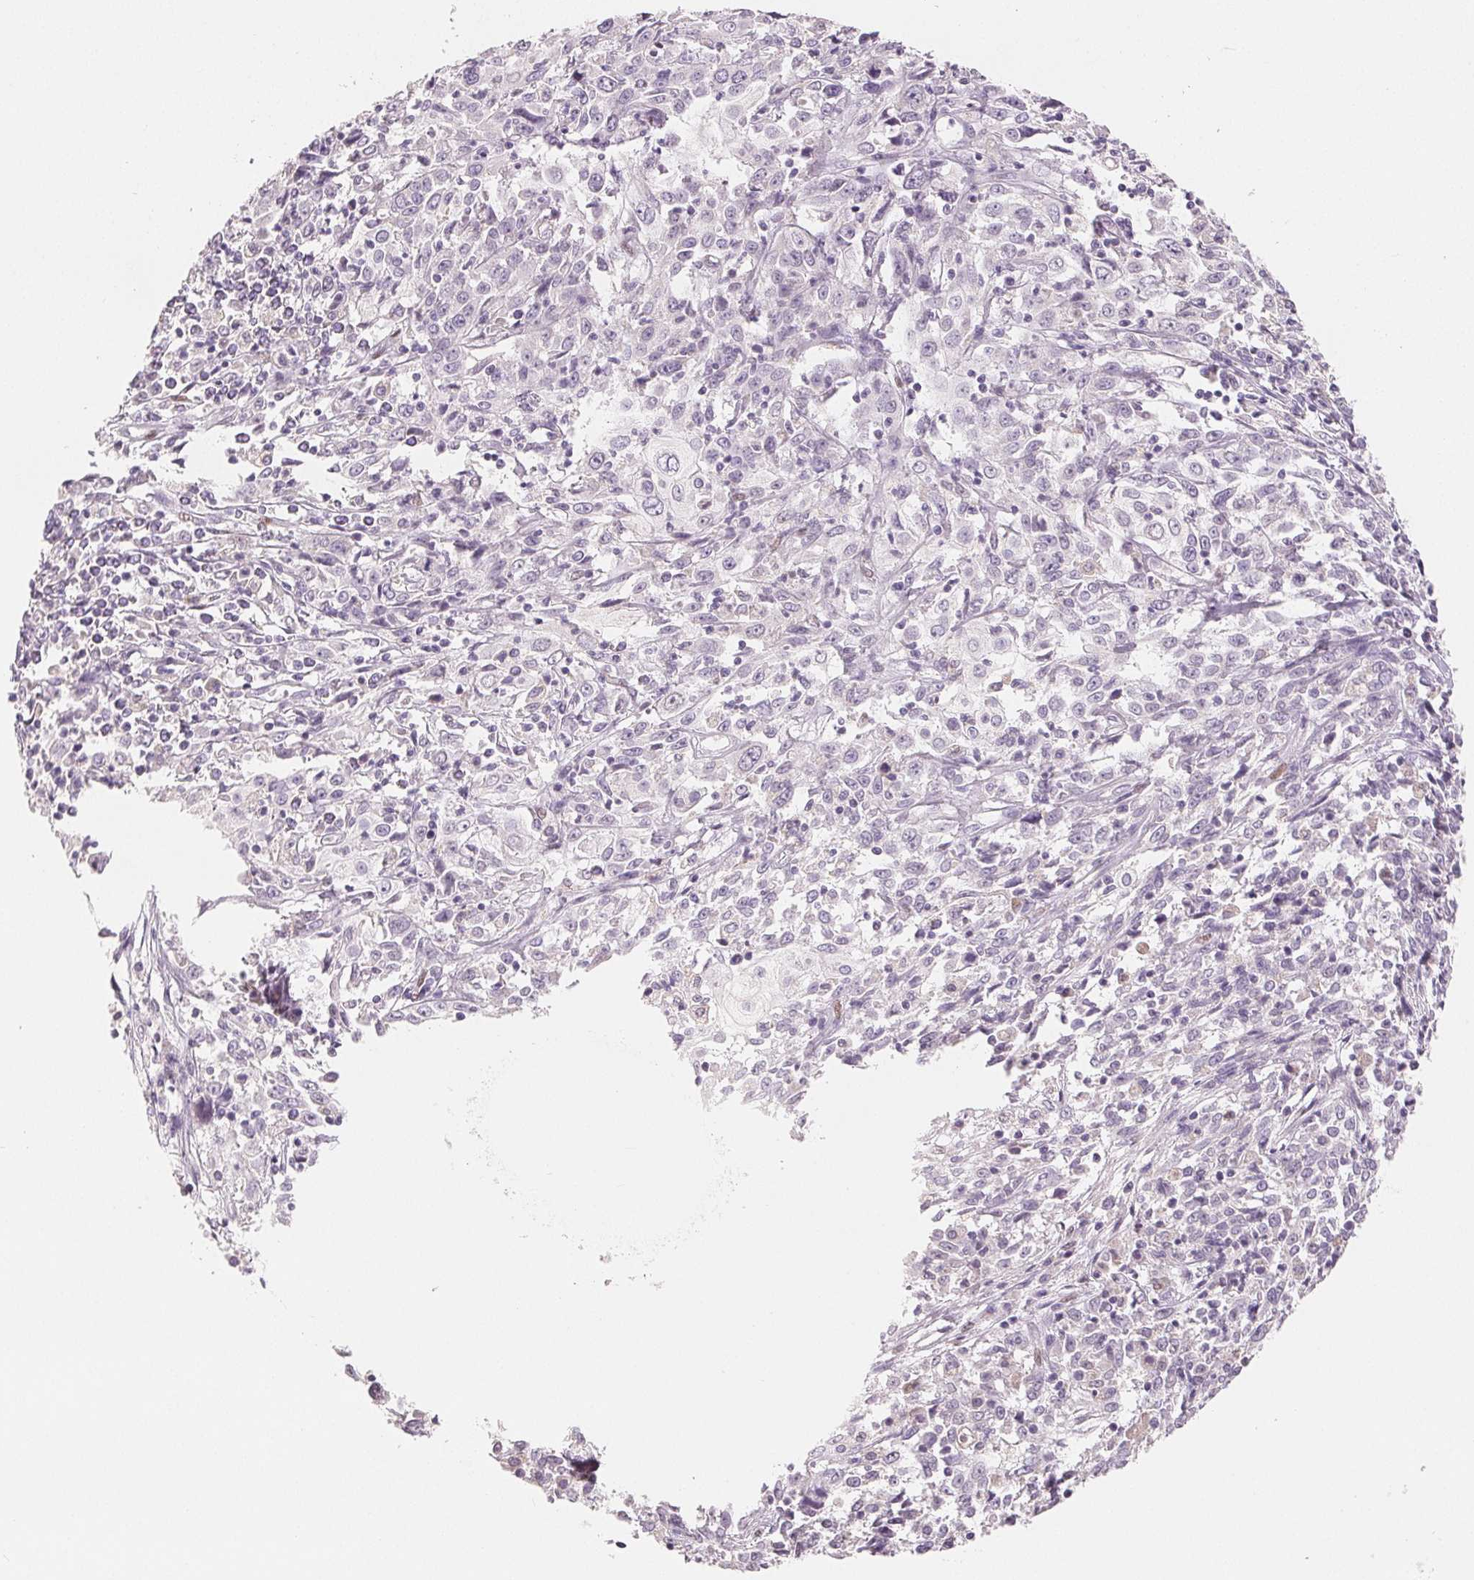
{"staining": {"intensity": "negative", "quantity": "none", "location": "none"}, "tissue": "cervical cancer", "cell_type": "Tumor cells", "image_type": "cancer", "snomed": [{"axis": "morphology", "description": "Adenocarcinoma, NOS"}, {"axis": "topography", "description": "Cervix"}], "caption": "A histopathology image of human adenocarcinoma (cervical) is negative for staining in tumor cells.", "gene": "SMARCD3", "patient": {"sex": "female", "age": 40}}